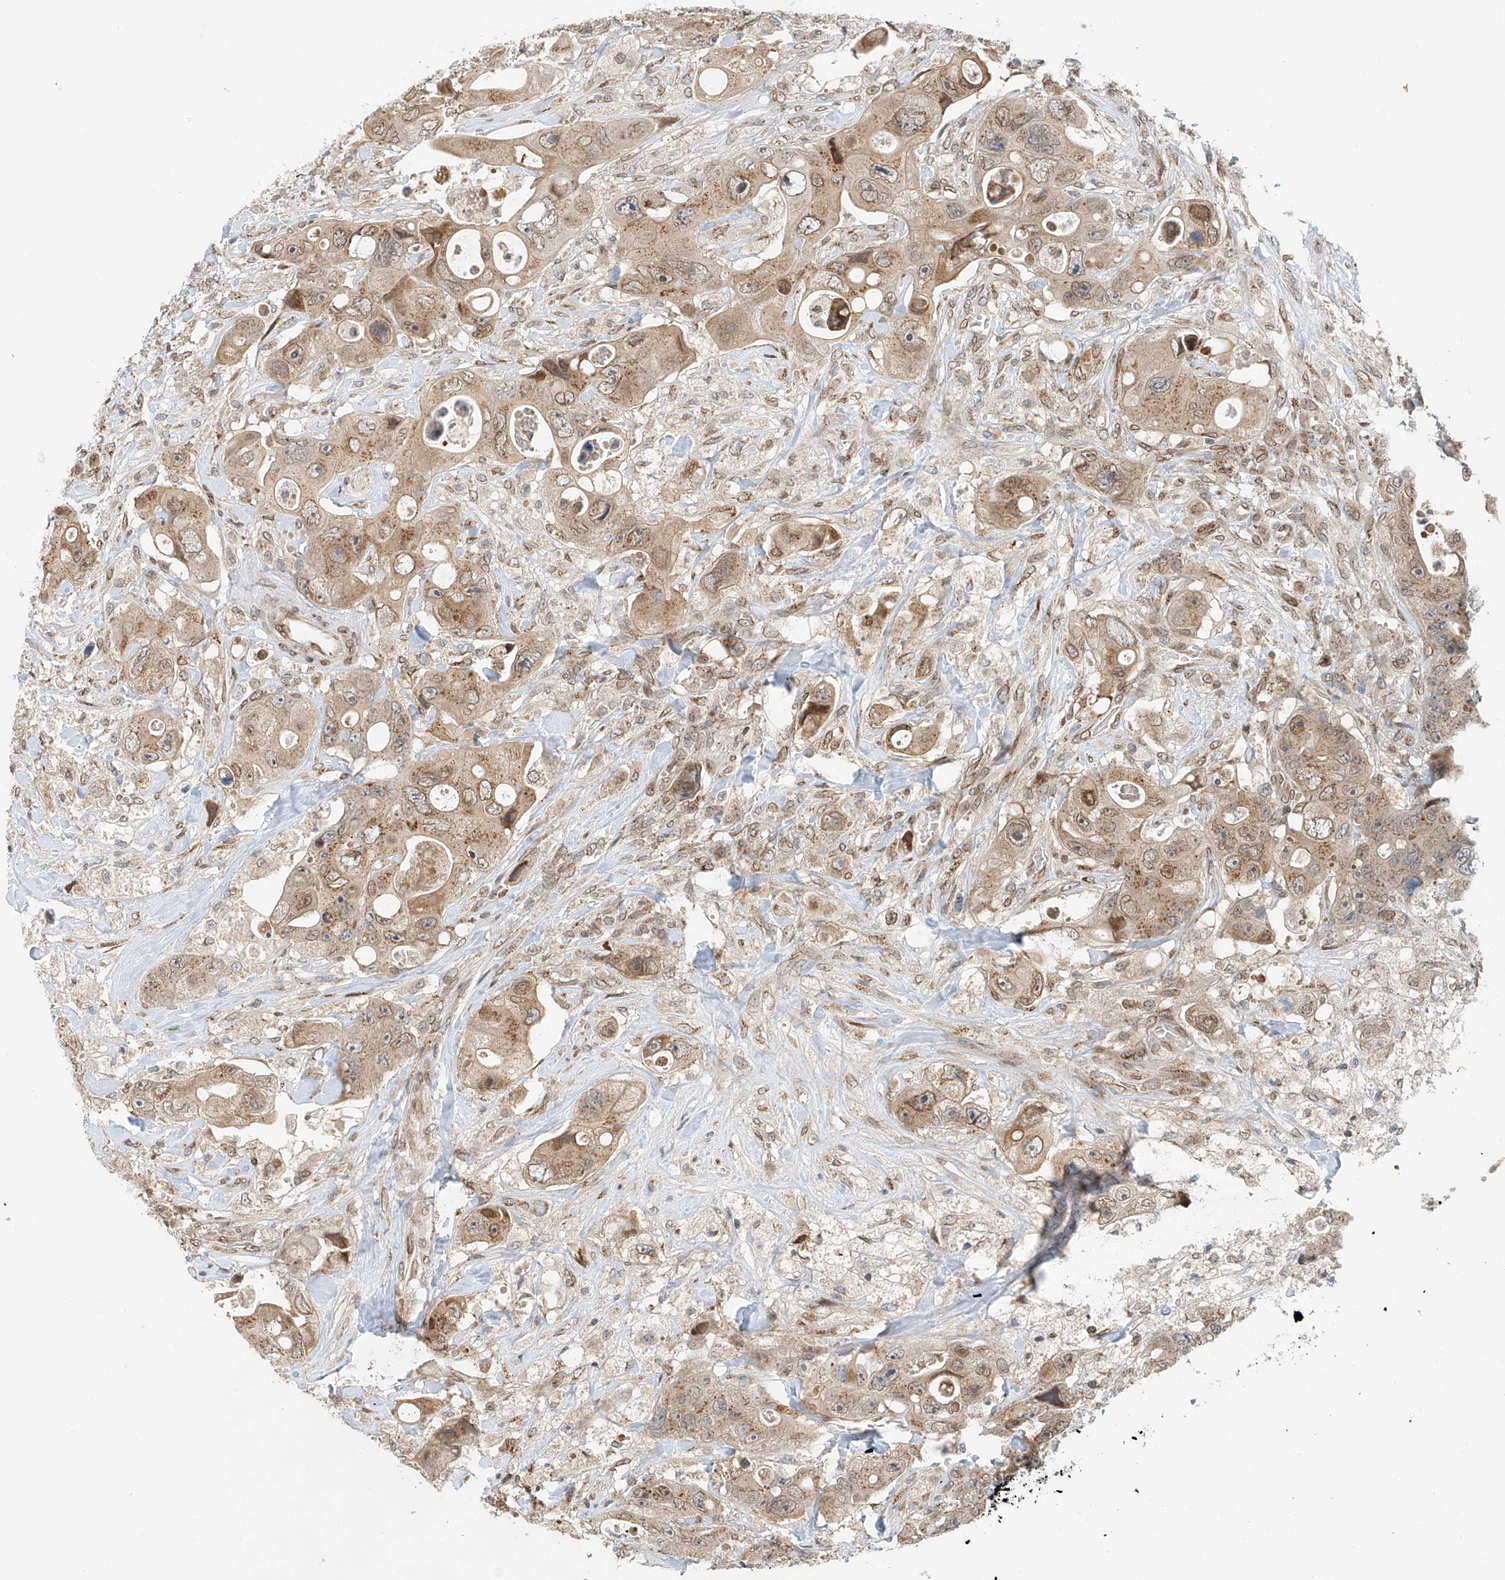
{"staining": {"intensity": "weak", "quantity": ">75%", "location": "cytoplasmic/membranous,nuclear"}, "tissue": "colorectal cancer", "cell_type": "Tumor cells", "image_type": "cancer", "snomed": [{"axis": "morphology", "description": "Adenocarcinoma, NOS"}, {"axis": "topography", "description": "Colon"}], "caption": "Approximately >75% of tumor cells in human adenocarcinoma (colorectal) exhibit weak cytoplasmic/membranous and nuclear protein staining as visualized by brown immunohistochemical staining.", "gene": "STARD9", "patient": {"sex": "female", "age": 46}}